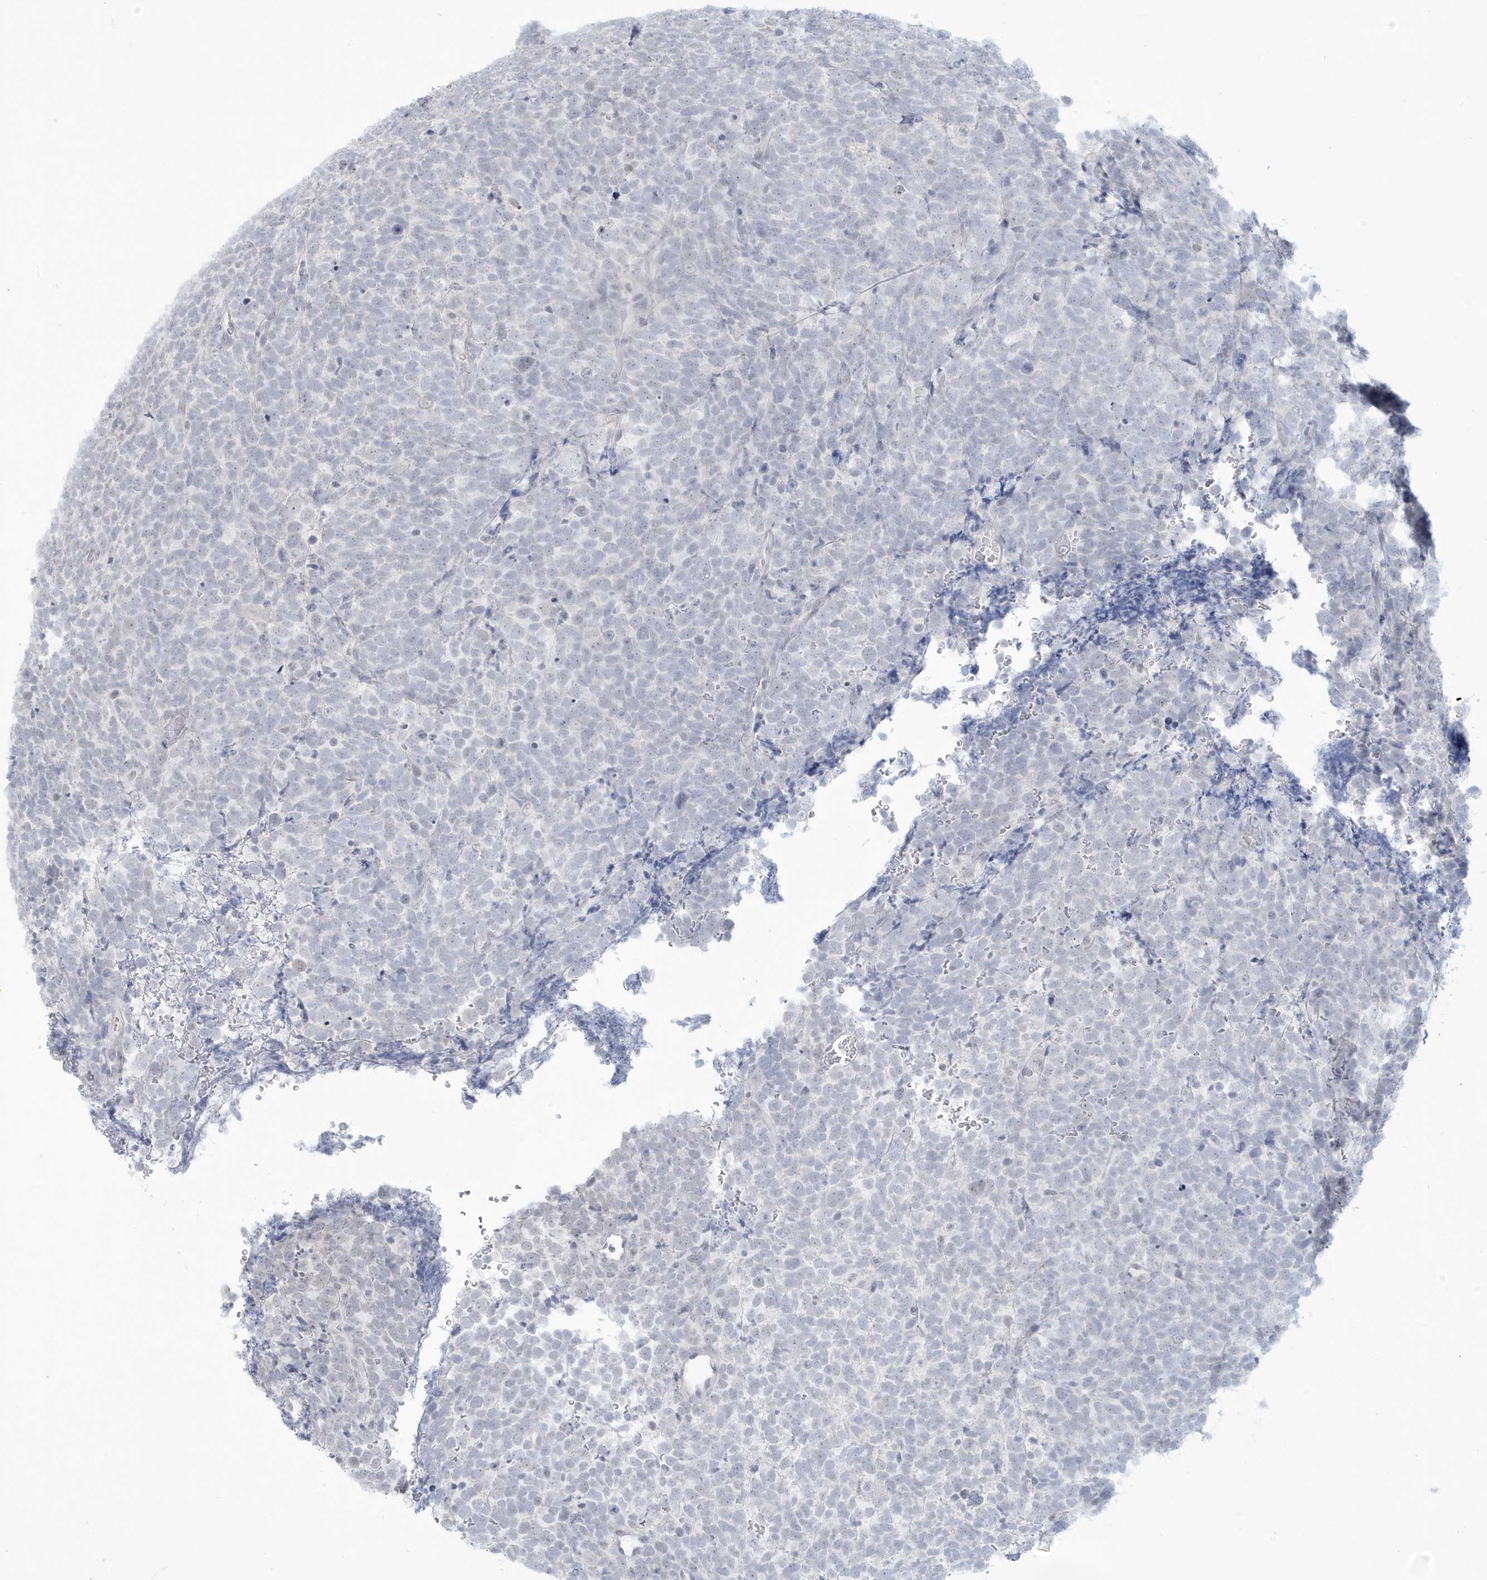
{"staining": {"intensity": "negative", "quantity": "none", "location": "none"}, "tissue": "urothelial cancer", "cell_type": "Tumor cells", "image_type": "cancer", "snomed": [{"axis": "morphology", "description": "Urothelial carcinoma, High grade"}, {"axis": "topography", "description": "Urinary bladder"}], "caption": "Immunohistochemistry (IHC) image of high-grade urothelial carcinoma stained for a protein (brown), which shows no expression in tumor cells.", "gene": "HERC6", "patient": {"sex": "female", "age": 82}}